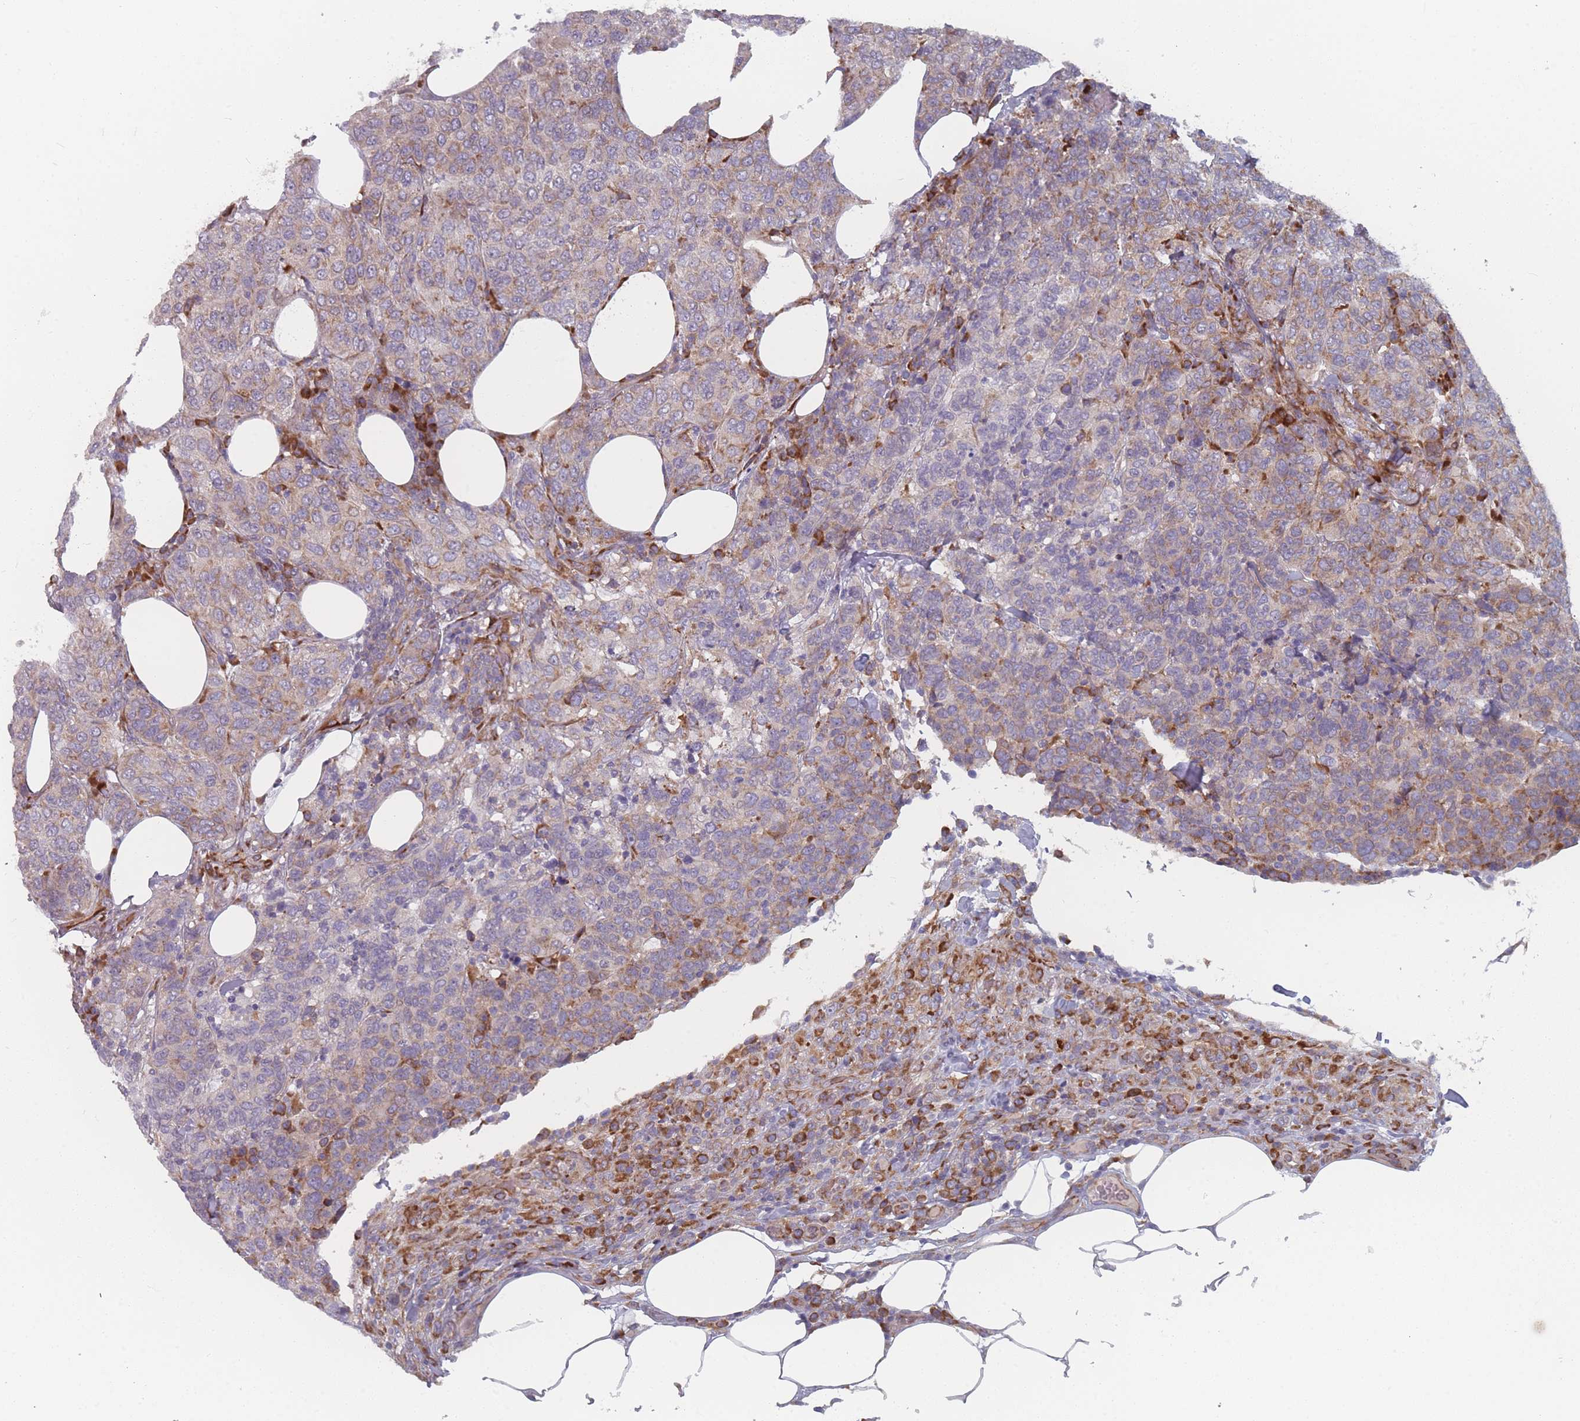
{"staining": {"intensity": "moderate", "quantity": "<25%", "location": "cytoplasmic/membranous"}, "tissue": "breast cancer", "cell_type": "Tumor cells", "image_type": "cancer", "snomed": [{"axis": "morphology", "description": "Duct carcinoma"}, {"axis": "topography", "description": "Breast"}], "caption": "The histopathology image shows staining of breast cancer (invasive ductal carcinoma), revealing moderate cytoplasmic/membranous protein expression (brown color) within tumor cells.", "gene": "CACNG5", "patient": {"sex": "female", "age": 55}}